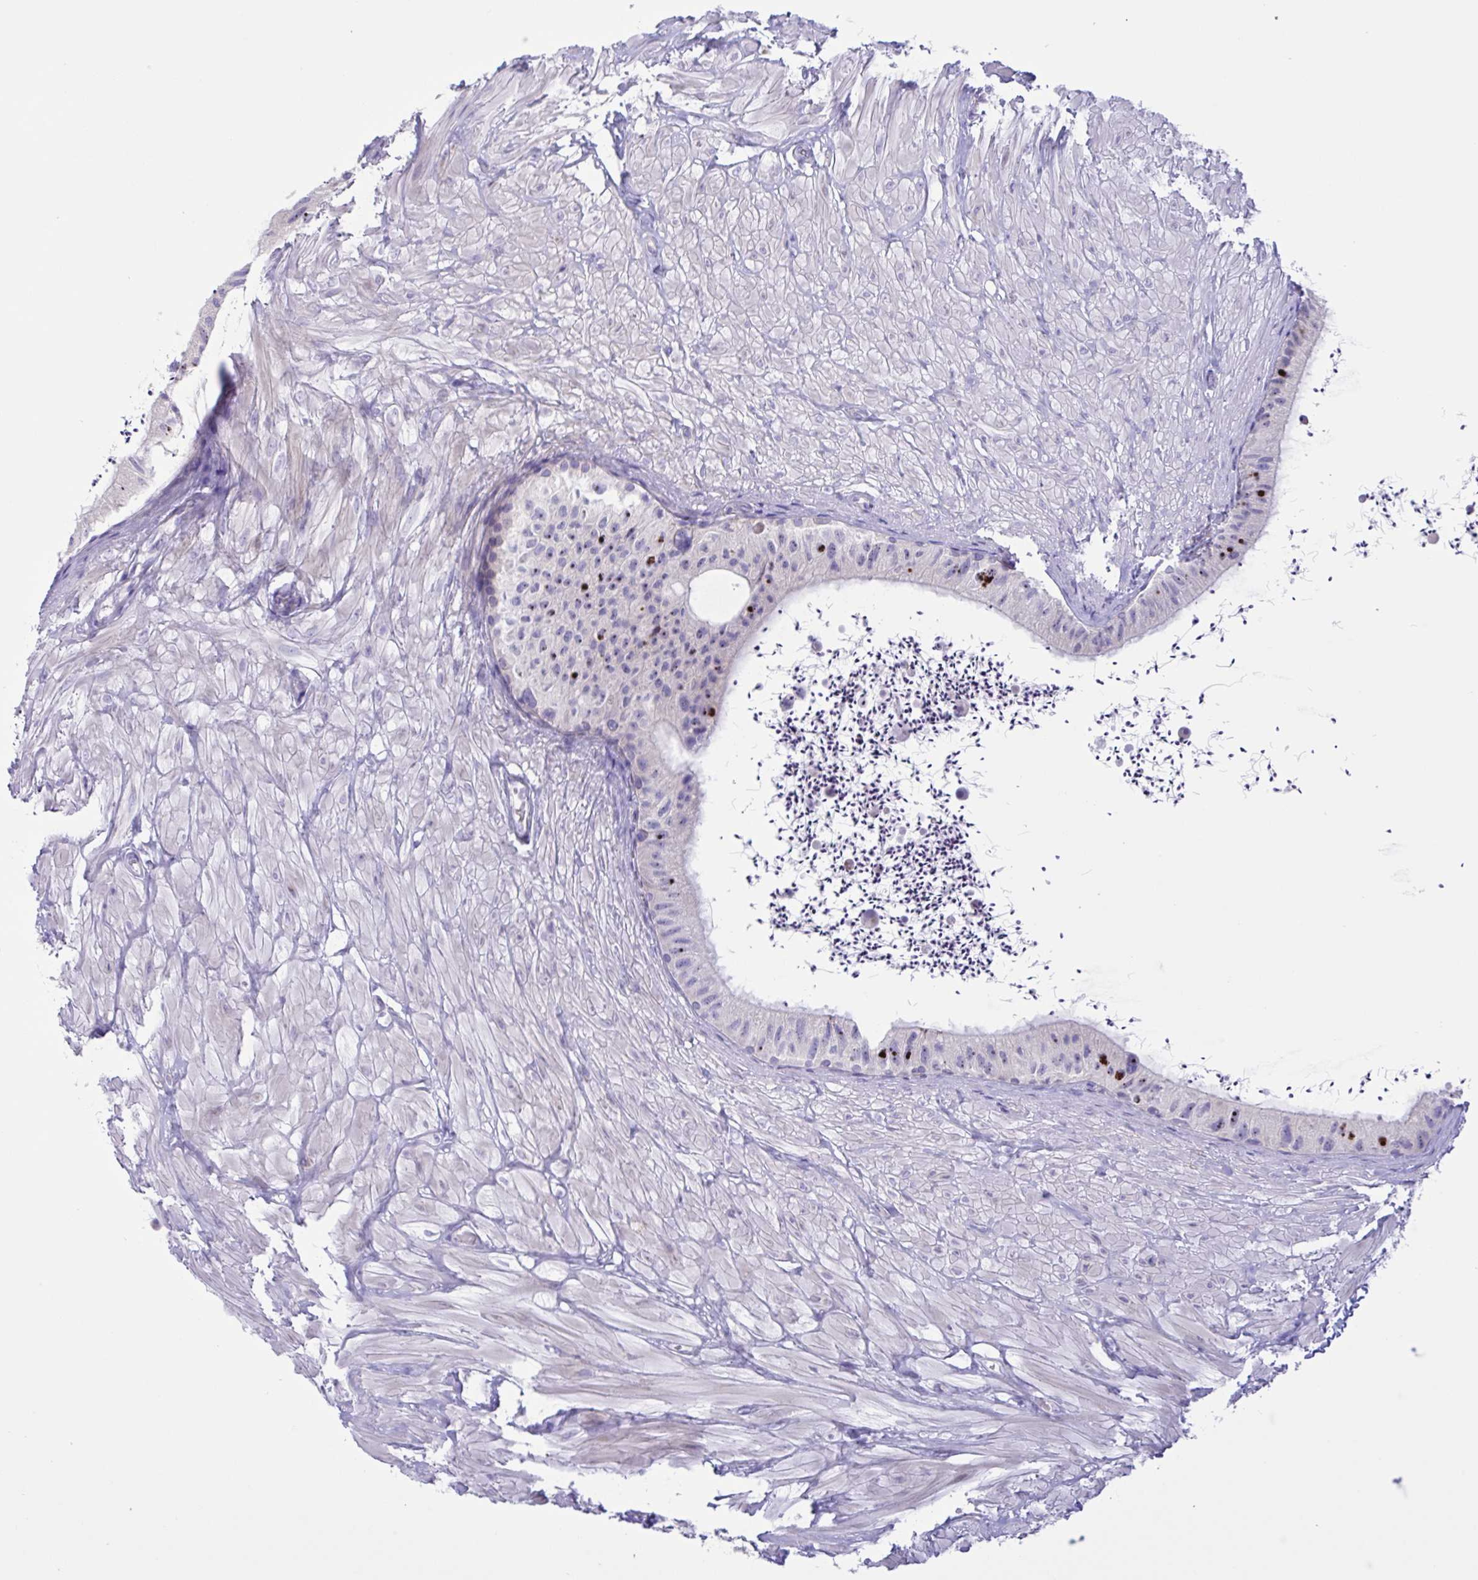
{"staining": {"intensity": "weak", "quantity": "<25%", "location": "cytoplasmic/membranous"}, "tissue": "epididymis", "cell_type": "Glandular cells", "image_type": "normal", "snomed": [{"axis": "morphology", "description": "Normal tissue, NOS"}, {"axis": "topography", "description": "Epididymis"}, {"axis": "topography", "description": "Peripheral nerve tissue"}], "caption": "High magnification brightfield microscopy of benign epididymis stained with DAB (brown) and counterstained with hematoxylin (blue): glandular cells show no significant positivity.", "gene": "DSC3", "patient": {"sex": "male", "age": 32}}